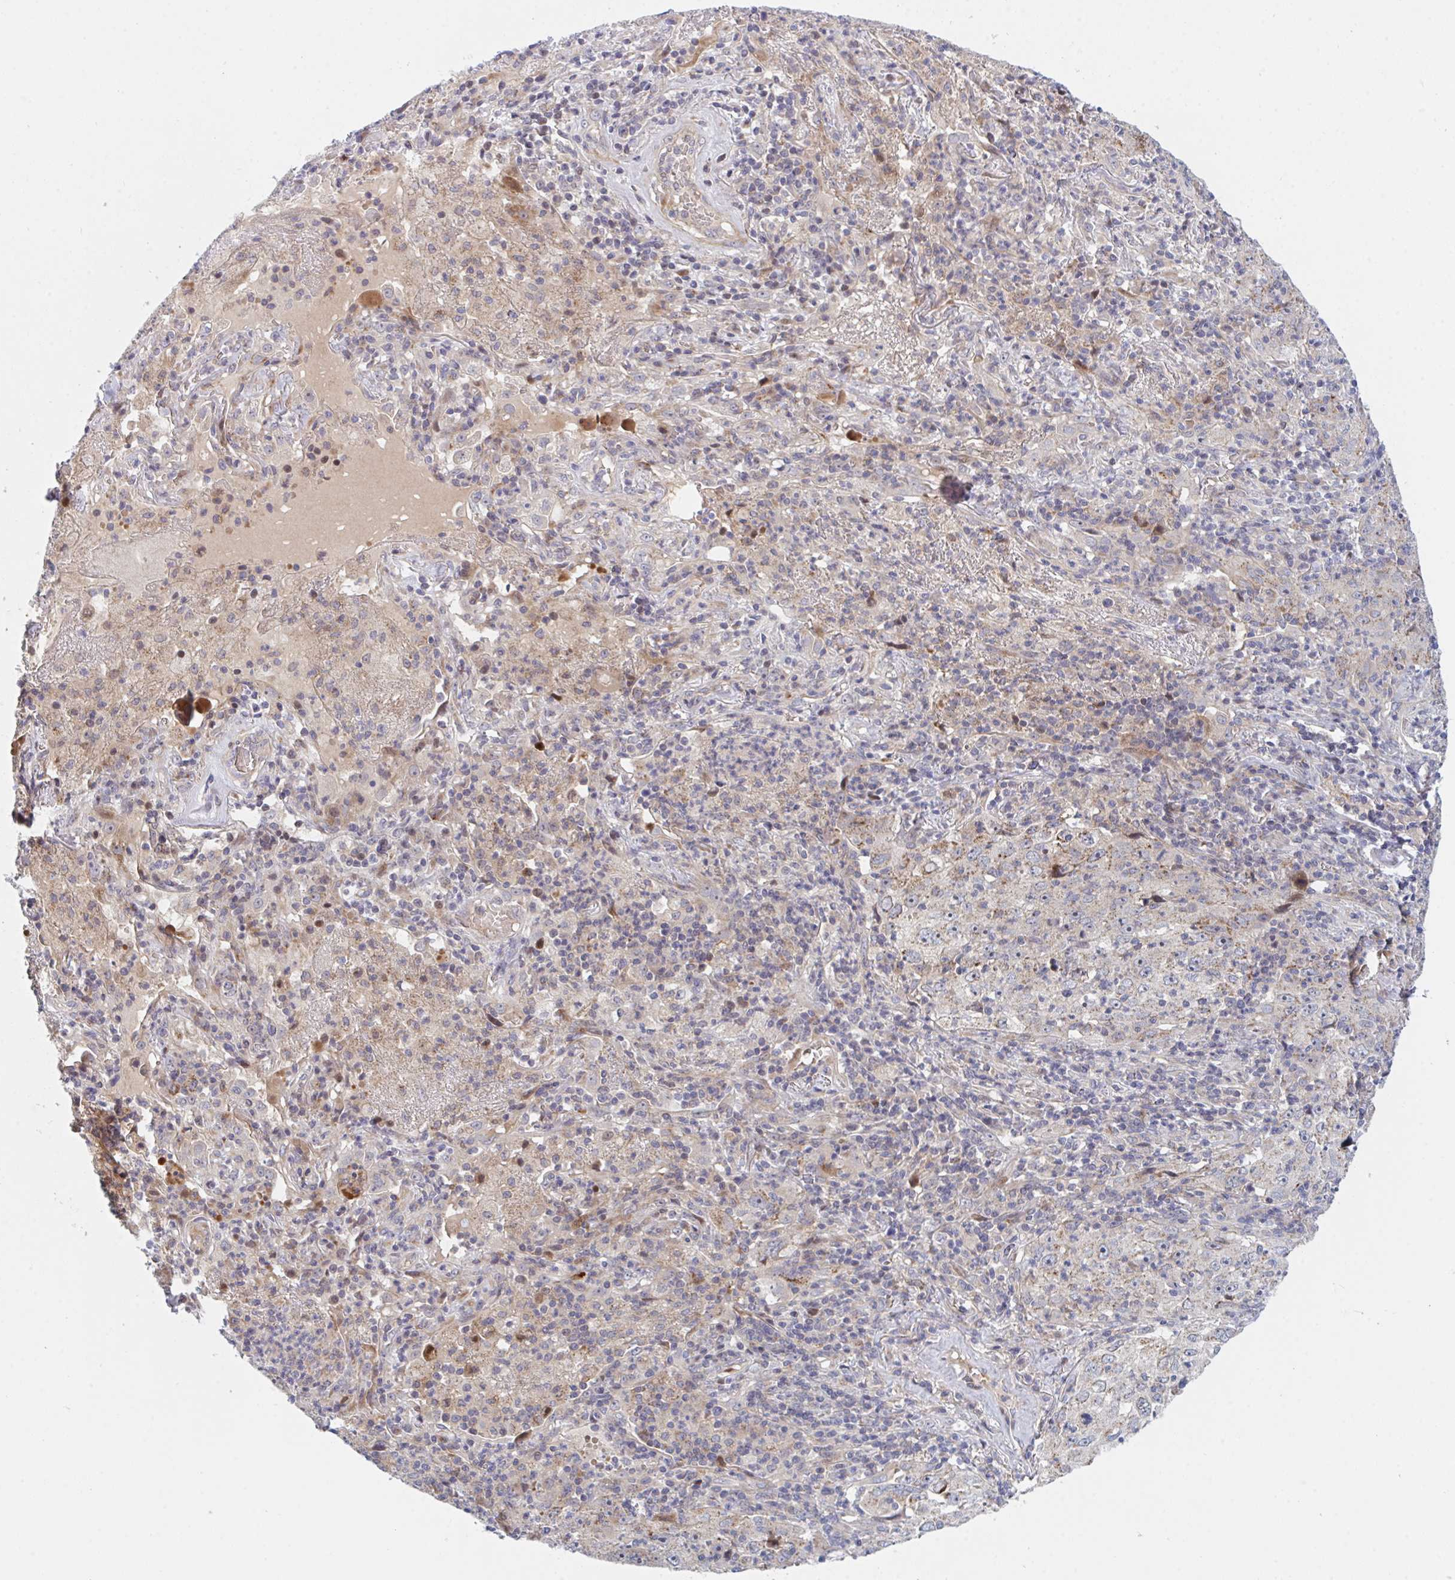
{"staining": {"intensity": "negative", "quantity": "none", "location": "none"}, "tissue": "lung cancer", "cell_type": "Tumor cells", "image_type": "cancer", "snomed": [{"axis": "morphology", "description": "Squamous cell carcinoma, NOS"}, {"axis": "topography", "description": "Lung"}], "caption": "Immunohistochemical staining of human squamous cell carcinoma (lung) shows no significant expression in tumor cells.", "gene": "TNFSF4", "patient": {"sex": "male", "age": 71}}